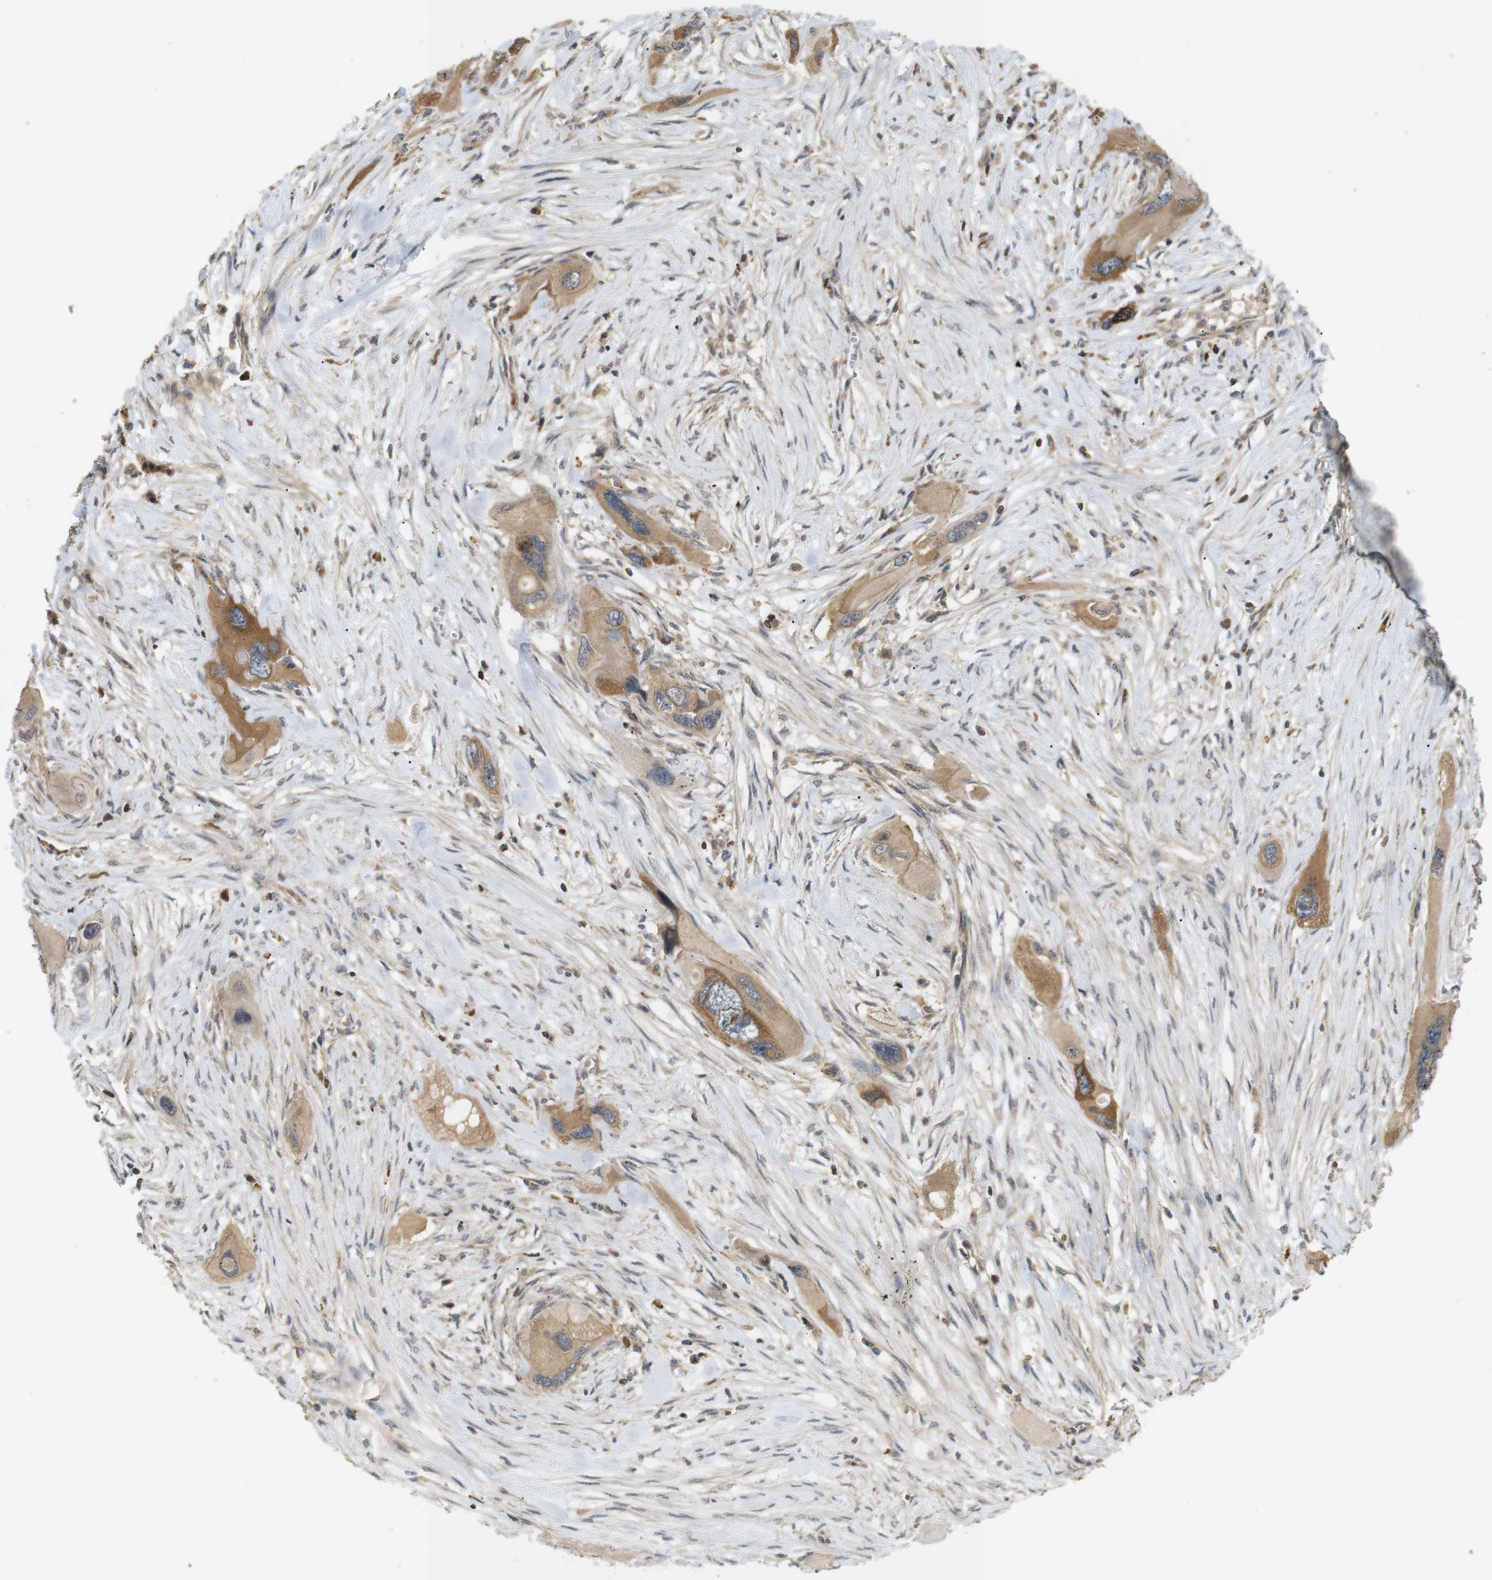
{"staining": {"intensity": "moderate", "quantity": ">75%", "location": "cytoplasmic/membranous"}, "tissue": "pancreatic cancer", "cell_type": "Tumor cells", "image_type": "cancer", "snomed": [{"axis": "morphology", "description": "Adenocarcinoma, NOS"}, {"axis": "topography", "description": "Pancreas"}], "caption": "Immunohistochemical staining of pancreatic adenocarcinoma demonstrates medium levels of moderate cytoplasmic/membranous protein positivity in approximately >75% of tumor cells.", "gene": "KSR1", "patient": {"sex": "male", "age": 73}}